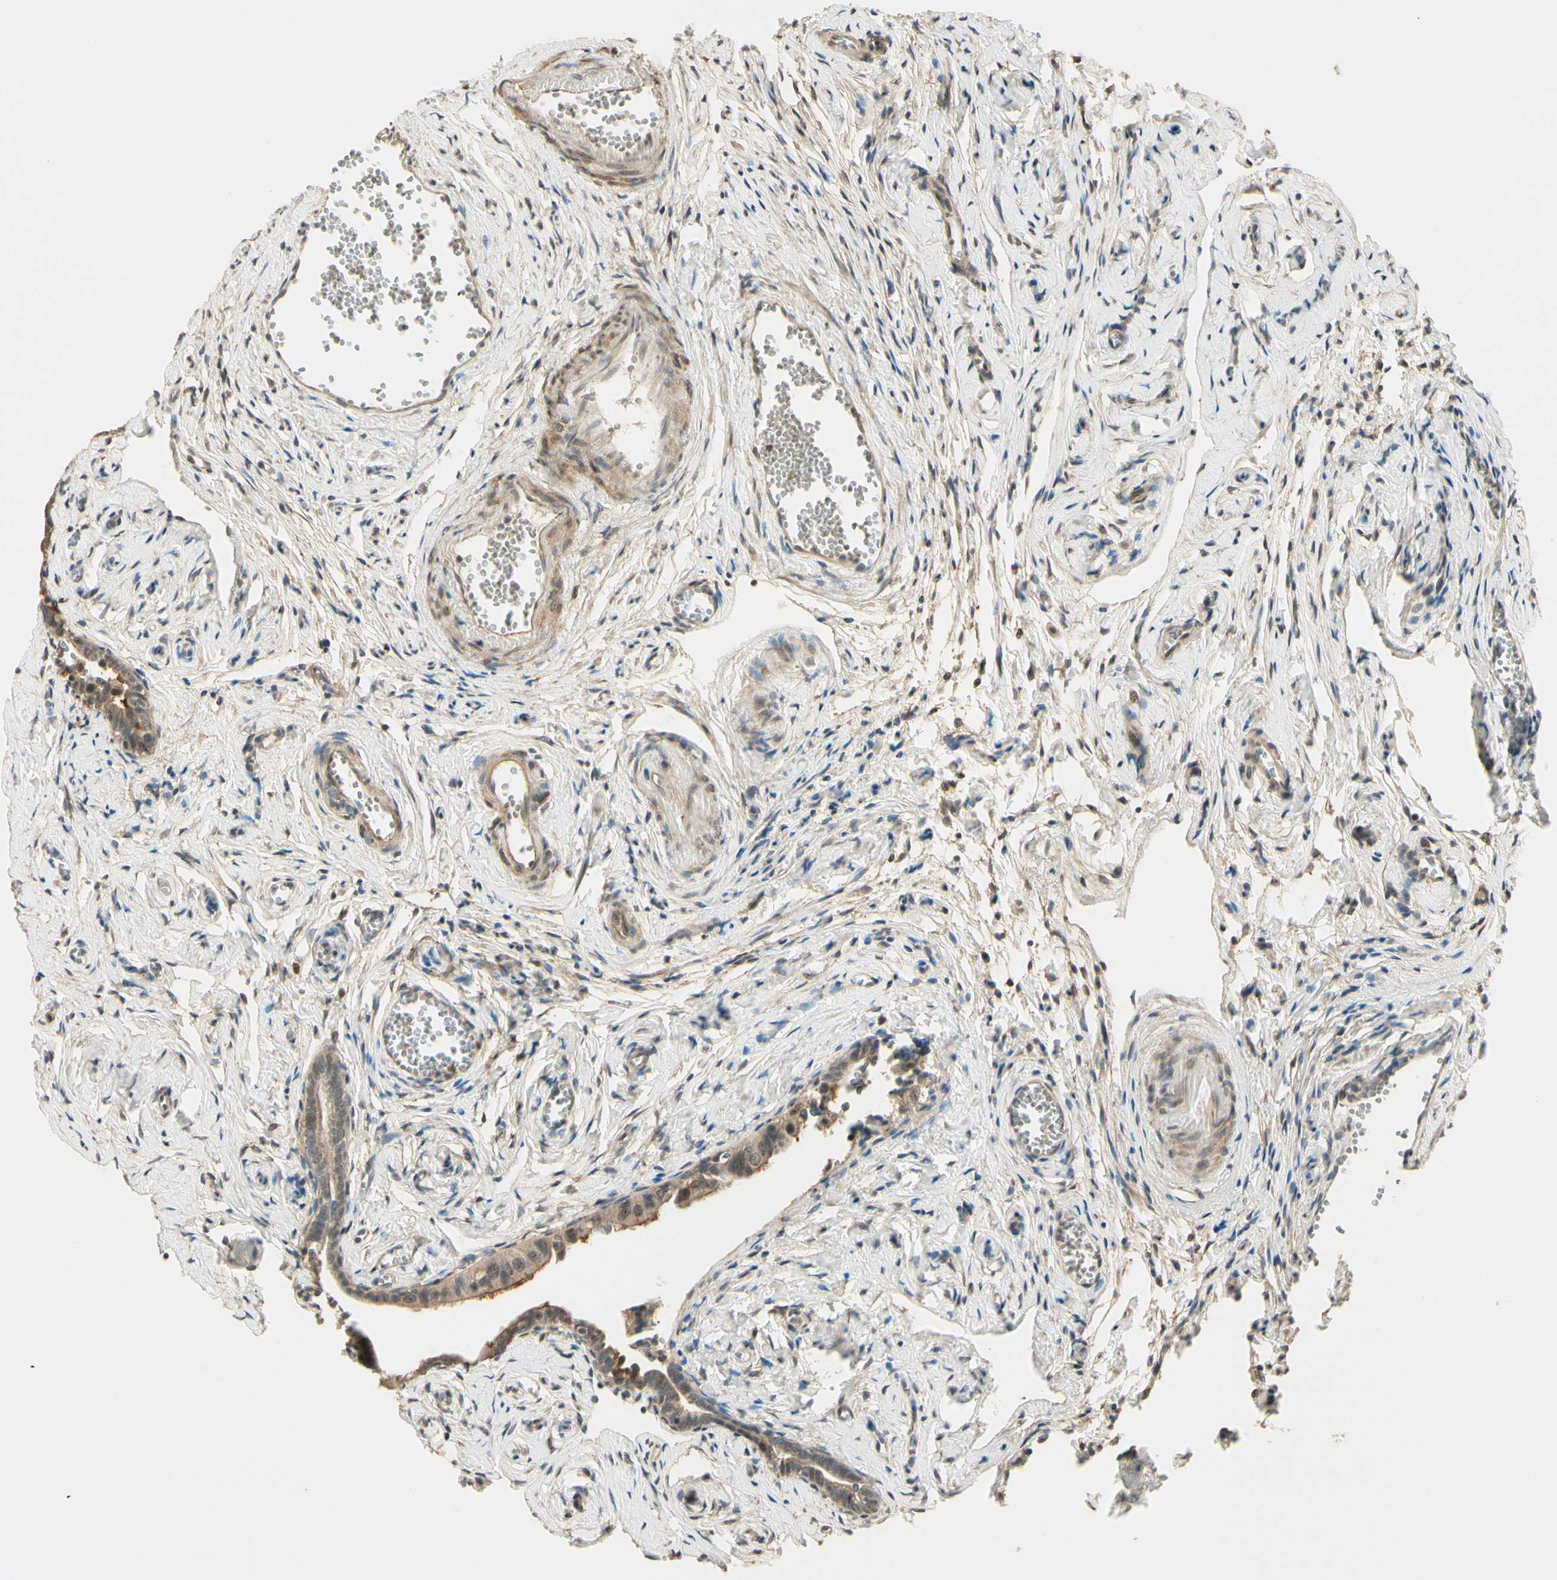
{"staining": {"intensity": "moderate", "quantity": "25%-75%", "location": "cytoplasmic/membranous,nuclear"}, "tissue": "fallopian tube", "cell_type": "Glandular cells", "image_type": "normal", "snomed": [{"axis": "morphology", "description": "Normal tissue, NOS"}, {"axis": "topography", "description": "Fallopian tube"}], "caption": "Immunohistochemical staining of normal fallopian tube displays moderate cytoplasmic/membranous,nuclear protein expression in about 25%-75% of glandular cells.", "gene": "MCPH1", "patient": {"sex": "female", "age": 71}}